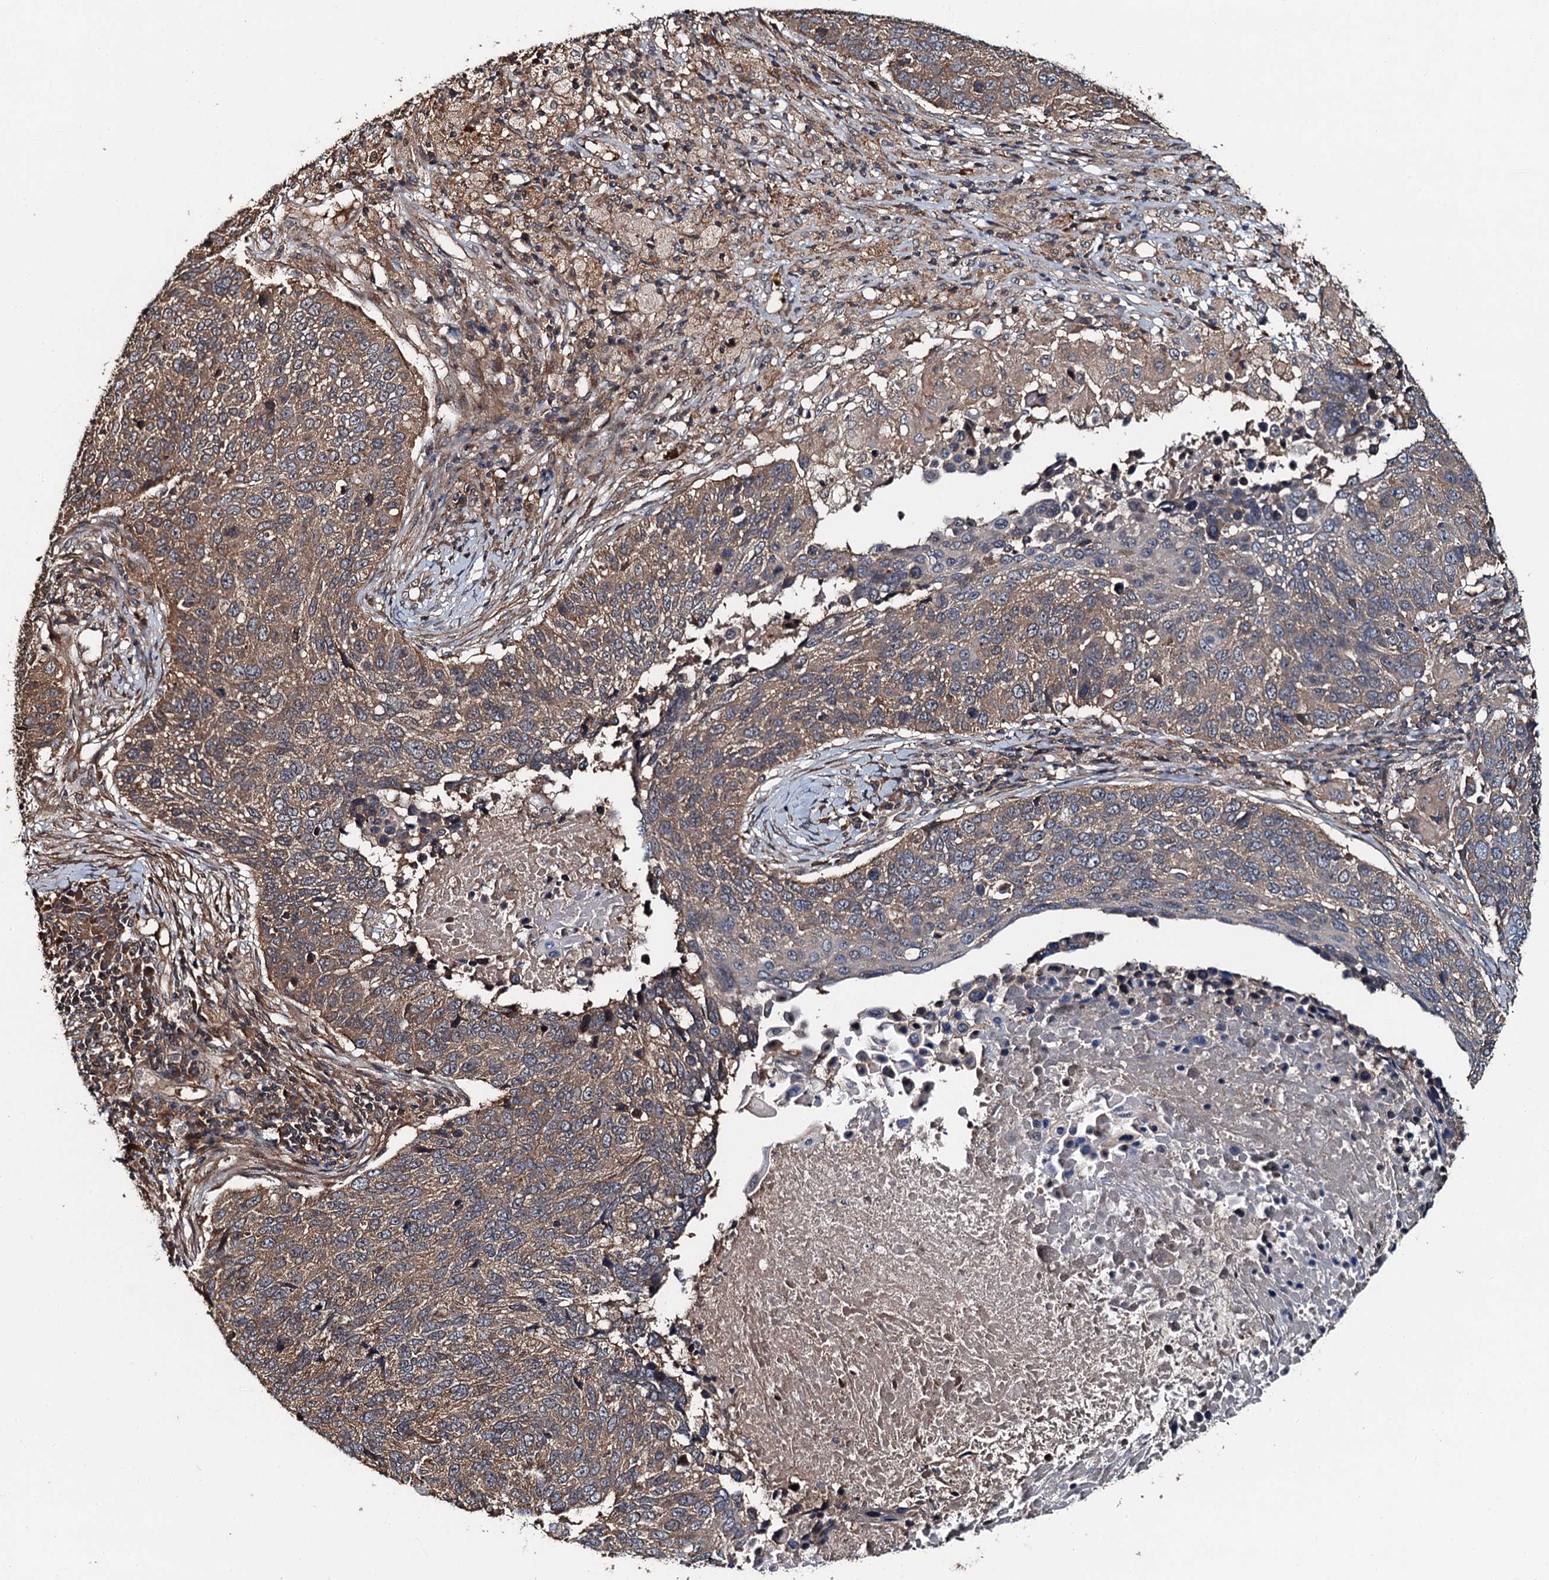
{"staining": {"intensity": "moderate", "quantity": "25%-75%", "location": "cytoplasmic/membranous"}, "tissue": "lung cancer", "cell_type": "Tumor cells", "image_type": "cancer", "snomed": [{"axis": "morphology", "description": "Normal tissue, NOS"}, {"axis": "morphology", "description": "Squamous cell carcinoma, NOS"}, {"axis": "topography", "description": "Lymph node"}, {"axis": "topography", "description": "Lung"}], "caption": "Human squamous cell carcinoma (lung) stained with a brown dye shows moderate cytoplasmic/membranous positive positivity in approximately 25%-75% of tumor cells.", "gene": "SNX32", "patient": {"sex": "male", "age": 66}}